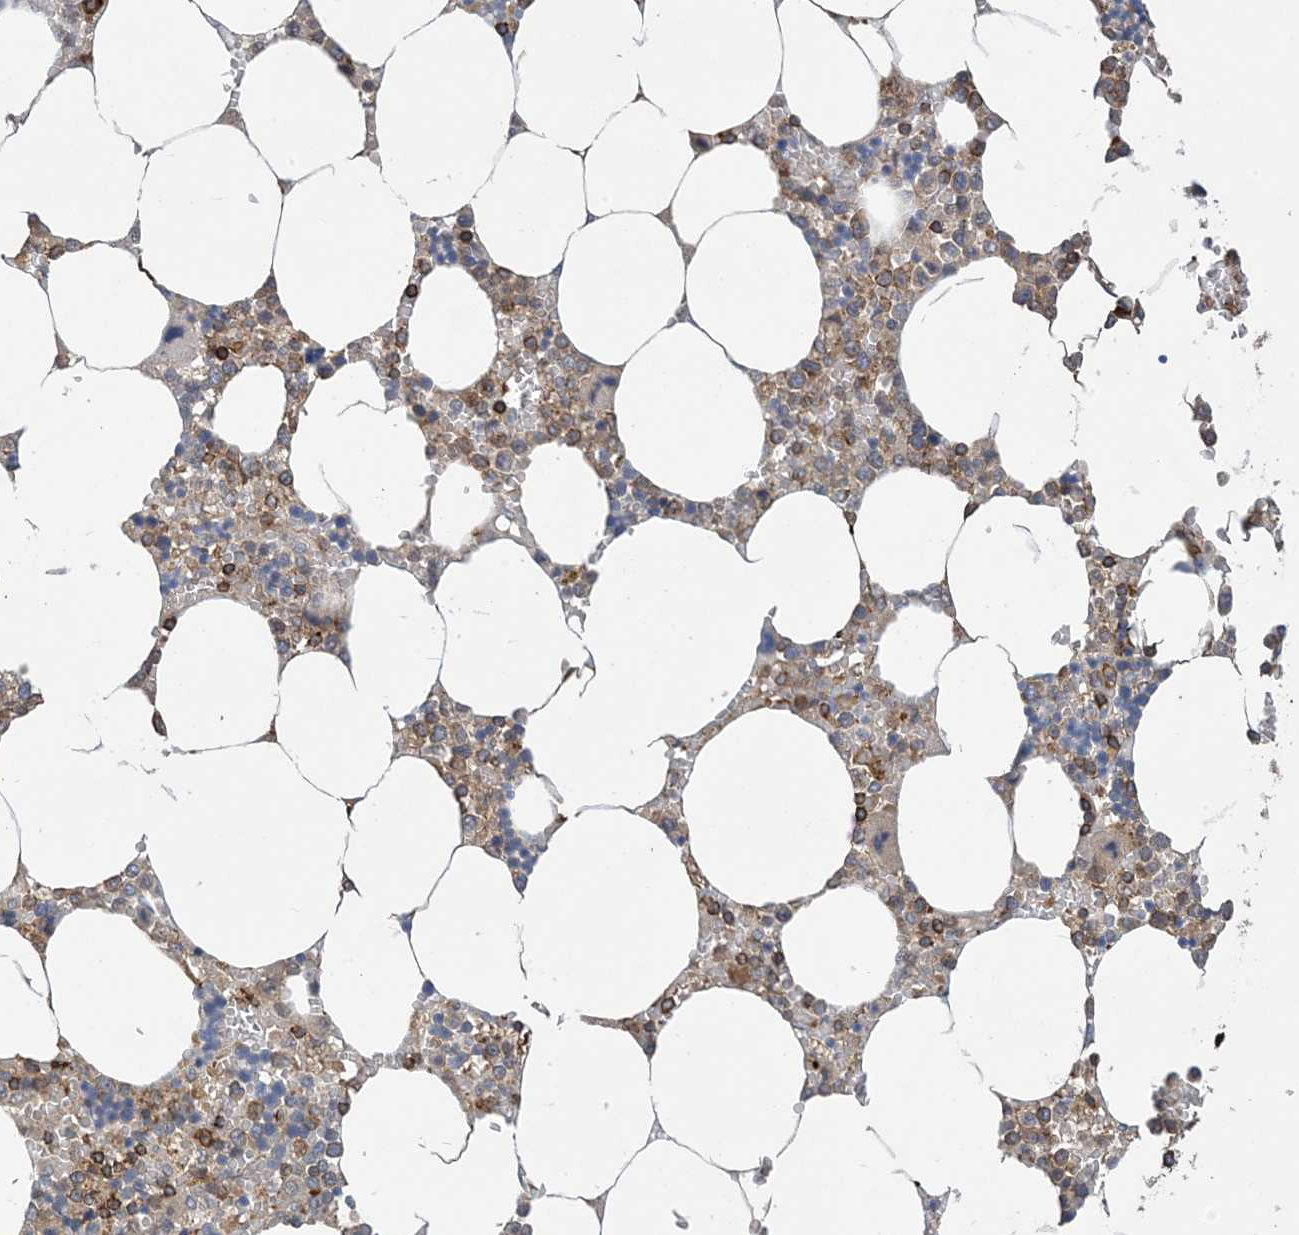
{"staining": {"intensity": "moderate", "quantity": "<25%", "location": "cytoplasmic/membranous"}, "tissue": "bone marrow", "cell_type": "Hematopoietic cells", "image_type": "normal", "snomed": [{"axis": "morphology", "description": "Normal tissue, NOS"}, {"axis": "topography", "description": "Bone marrow"}], "caption": "DAB immunohistochemical staining of normal human bone marrow demonstrates moderate cytoplasmic/membranous protein positivity in about <25% of hematopoietic cells. (Stains: DAB (3,3'-diaminobenzidine) in brown, nuclei in blue, Microscopy: brightfield microscopy at high magnification).", "gene": "AK9", "patient": {"sex": "male", "age": 70}}